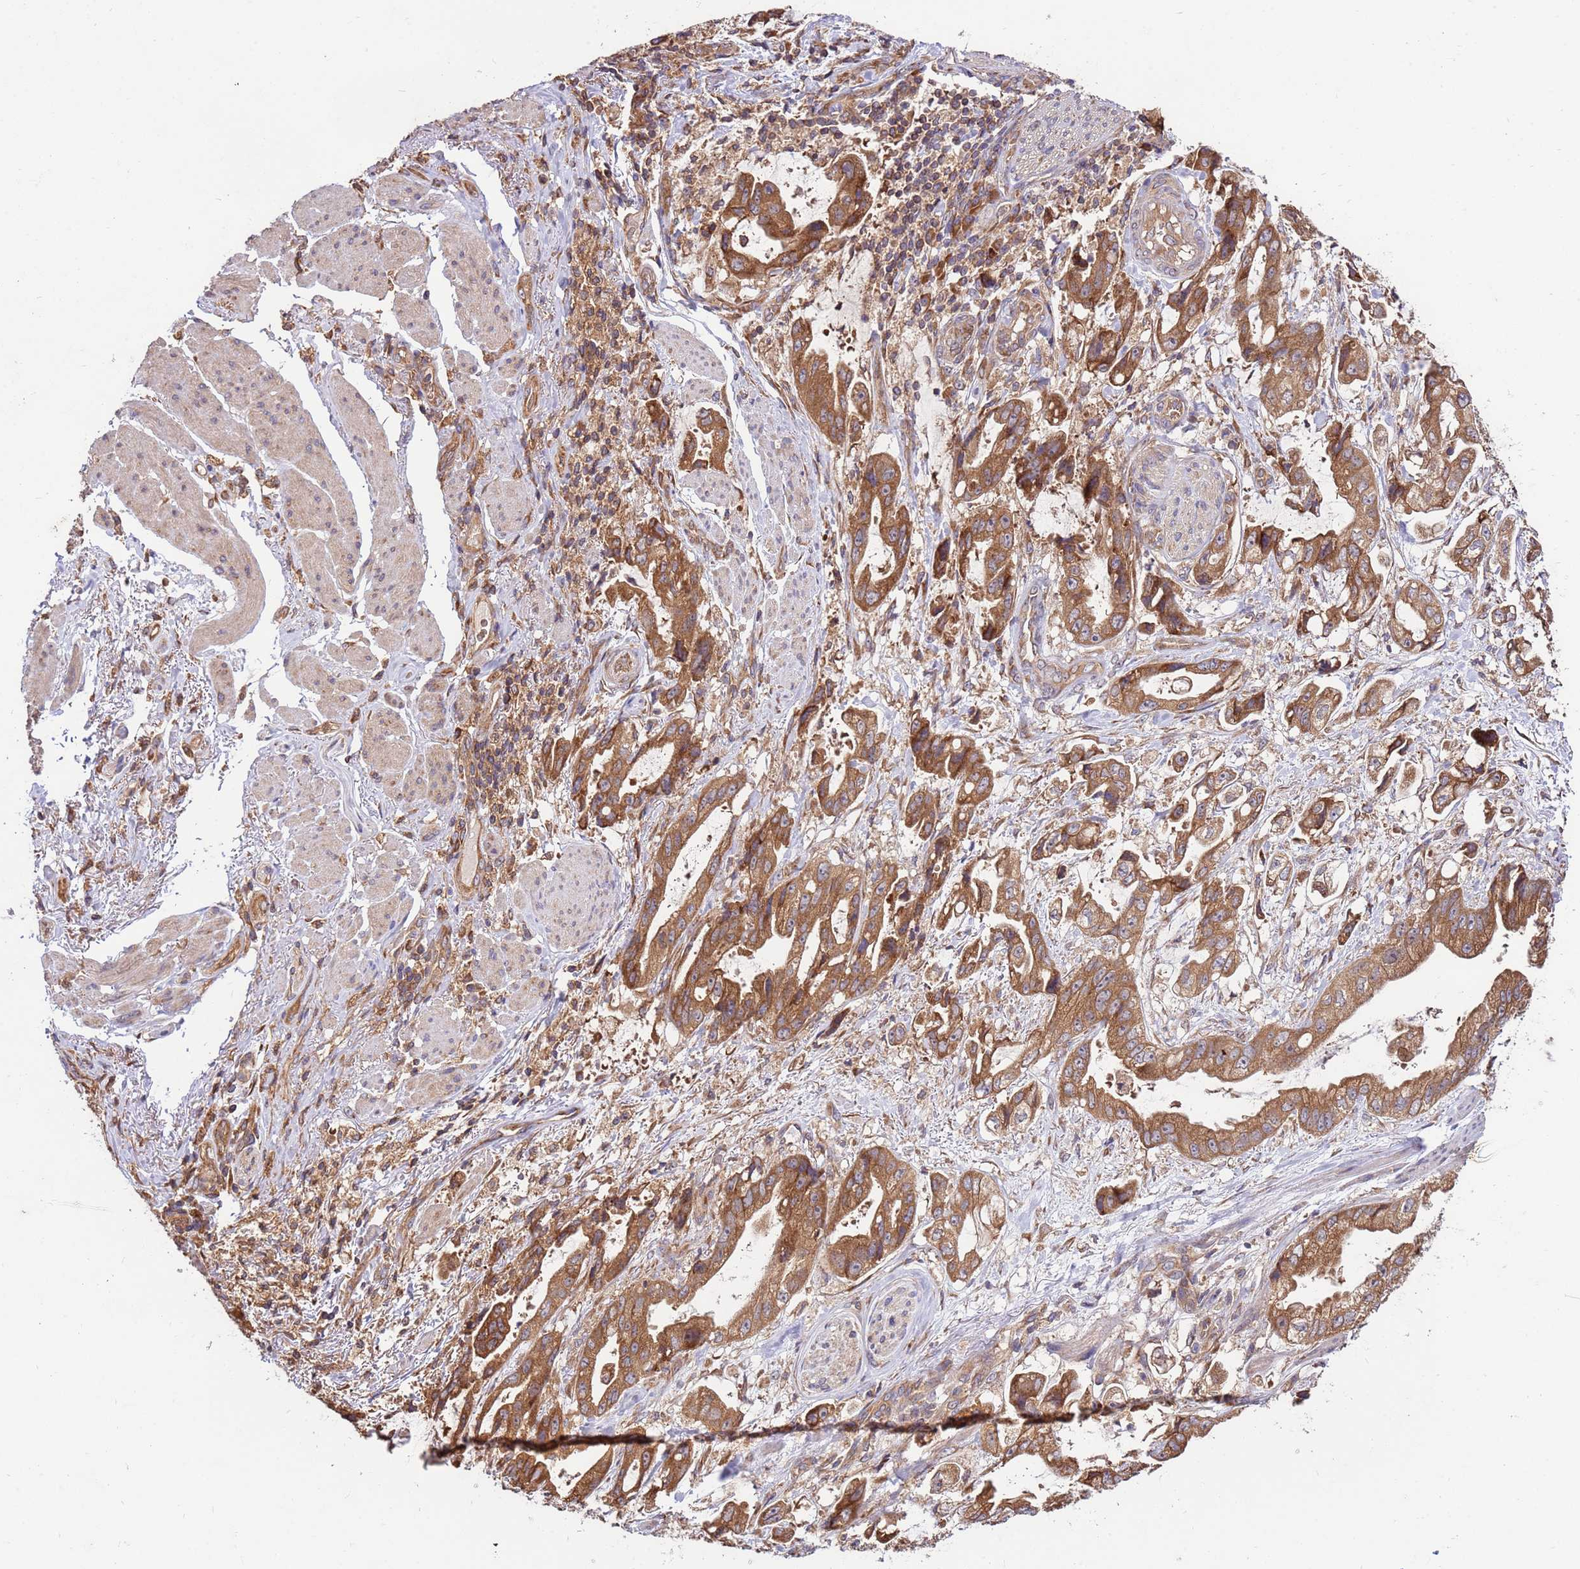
{"staining": {"intensity": "moderate", "quantity": ">75%", "location": "cytoplasmic/membranous"}, "tissue": "stomach cancer", "cell_type": "Tumor cells", "image_type": "cancer", "snomed": [{"axis": "morphology", "description": "Adenocarcinoma, NOS"}, {"axis": "topography", "description": "Stomach"}], "caption": "The micrograph demonstrates a brown stain indicating the presence of a protein in the cytoplasmic/membranous of tumor cells in adenocarcinoma (stomach).", "gene": "SLC44A5", "patient": {"sex": "male", "age": 62}}